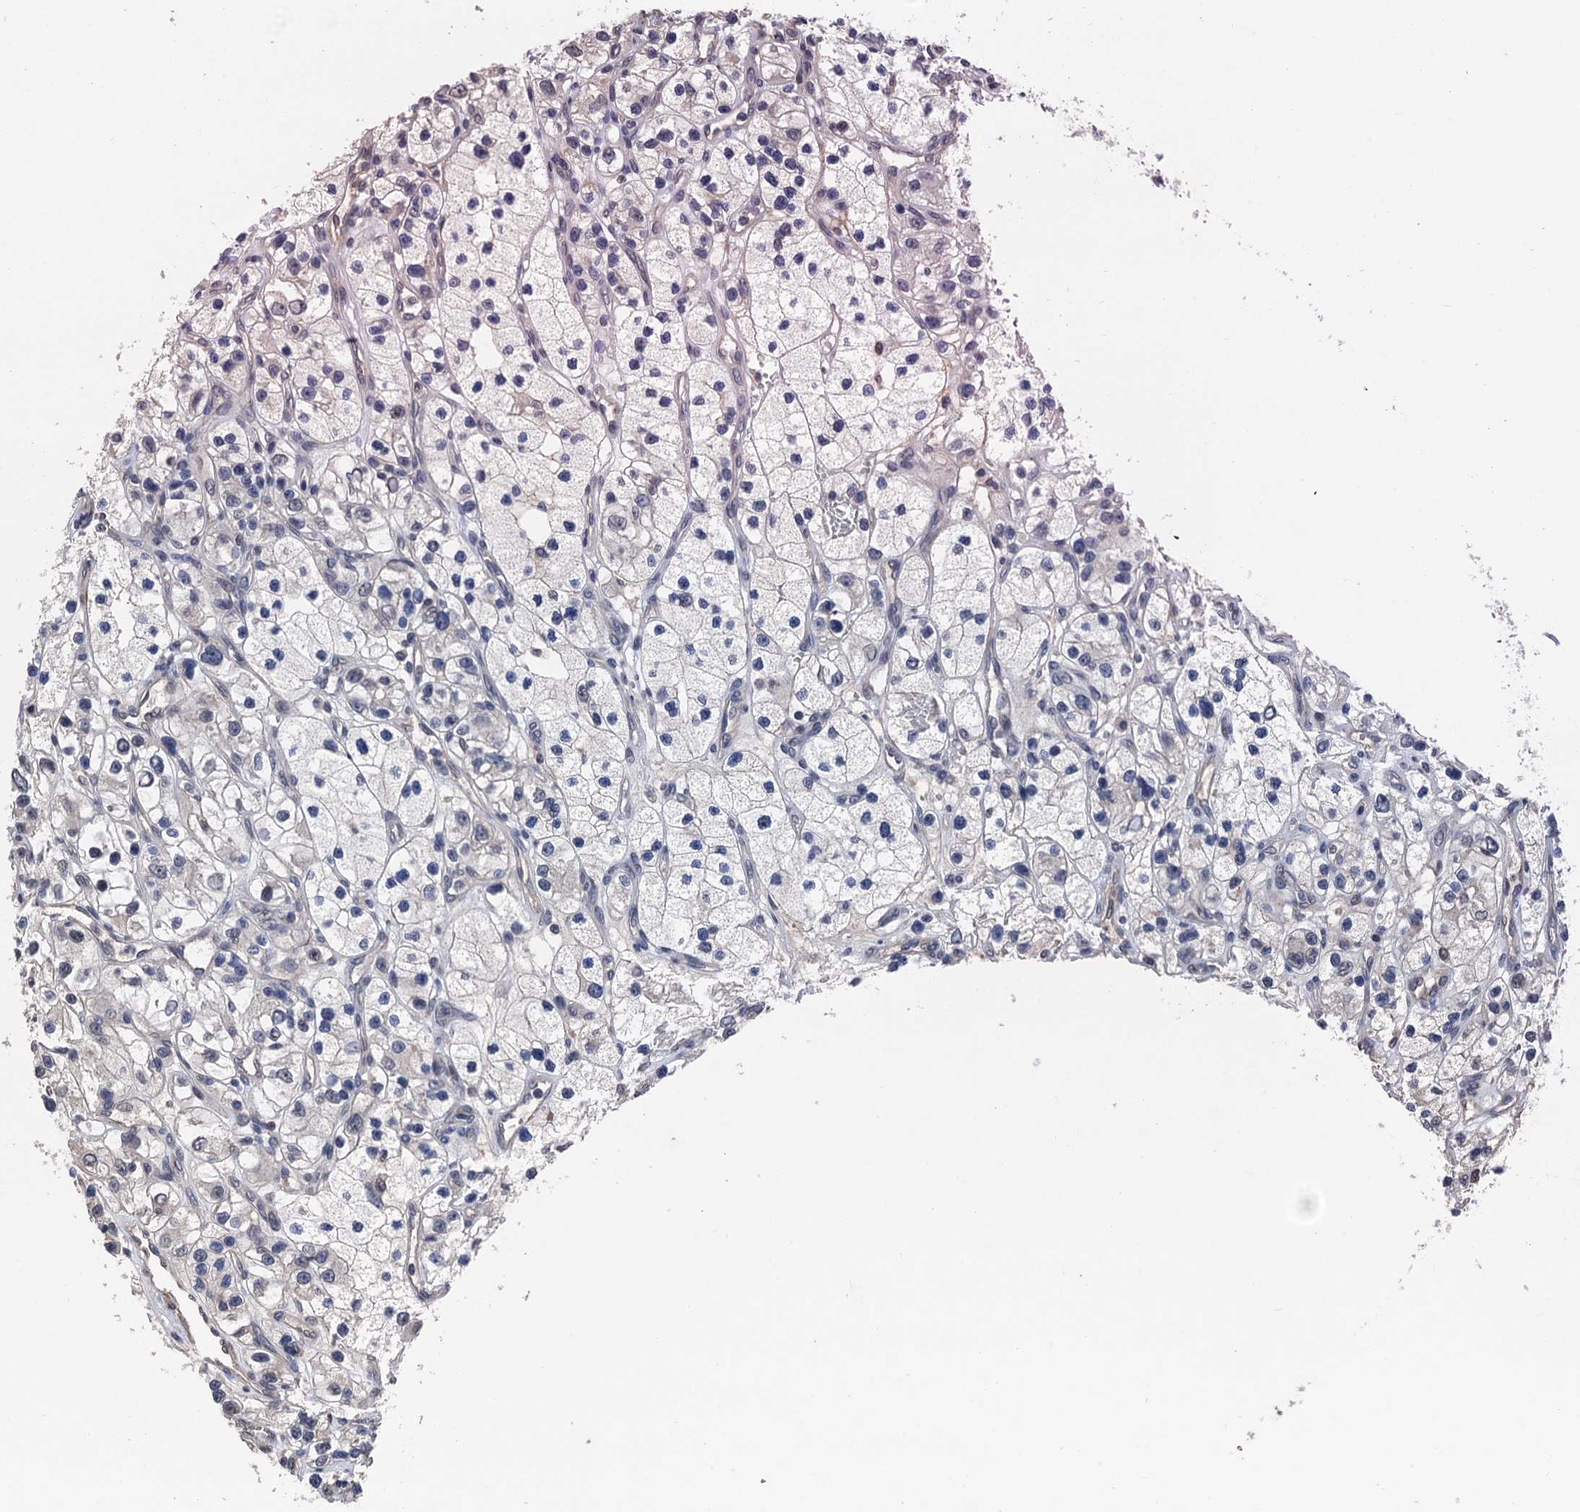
{"staining": {"intensity": "negative", "quantity": "none", "location": "none"}, "tissue": "renal cancer", "cell_type": "Tumor cells", "image_type": "cancer", "snomed": [{"axis": "morphology", "description": "Adenocarcinoma, NOS"}, {"axis": "topography", "description": "Kidney"}], "caption": "There is no significant expression in tumor cells of renal cancer (adenocarcinoma). The staining was performed using DAB to visualize the protein expression in brown, while the nuclei were stained in blue with hematoxylin (Magnification: 20x).", "gene": "ART5", "patient": {"sex": "female", "age": 57}}